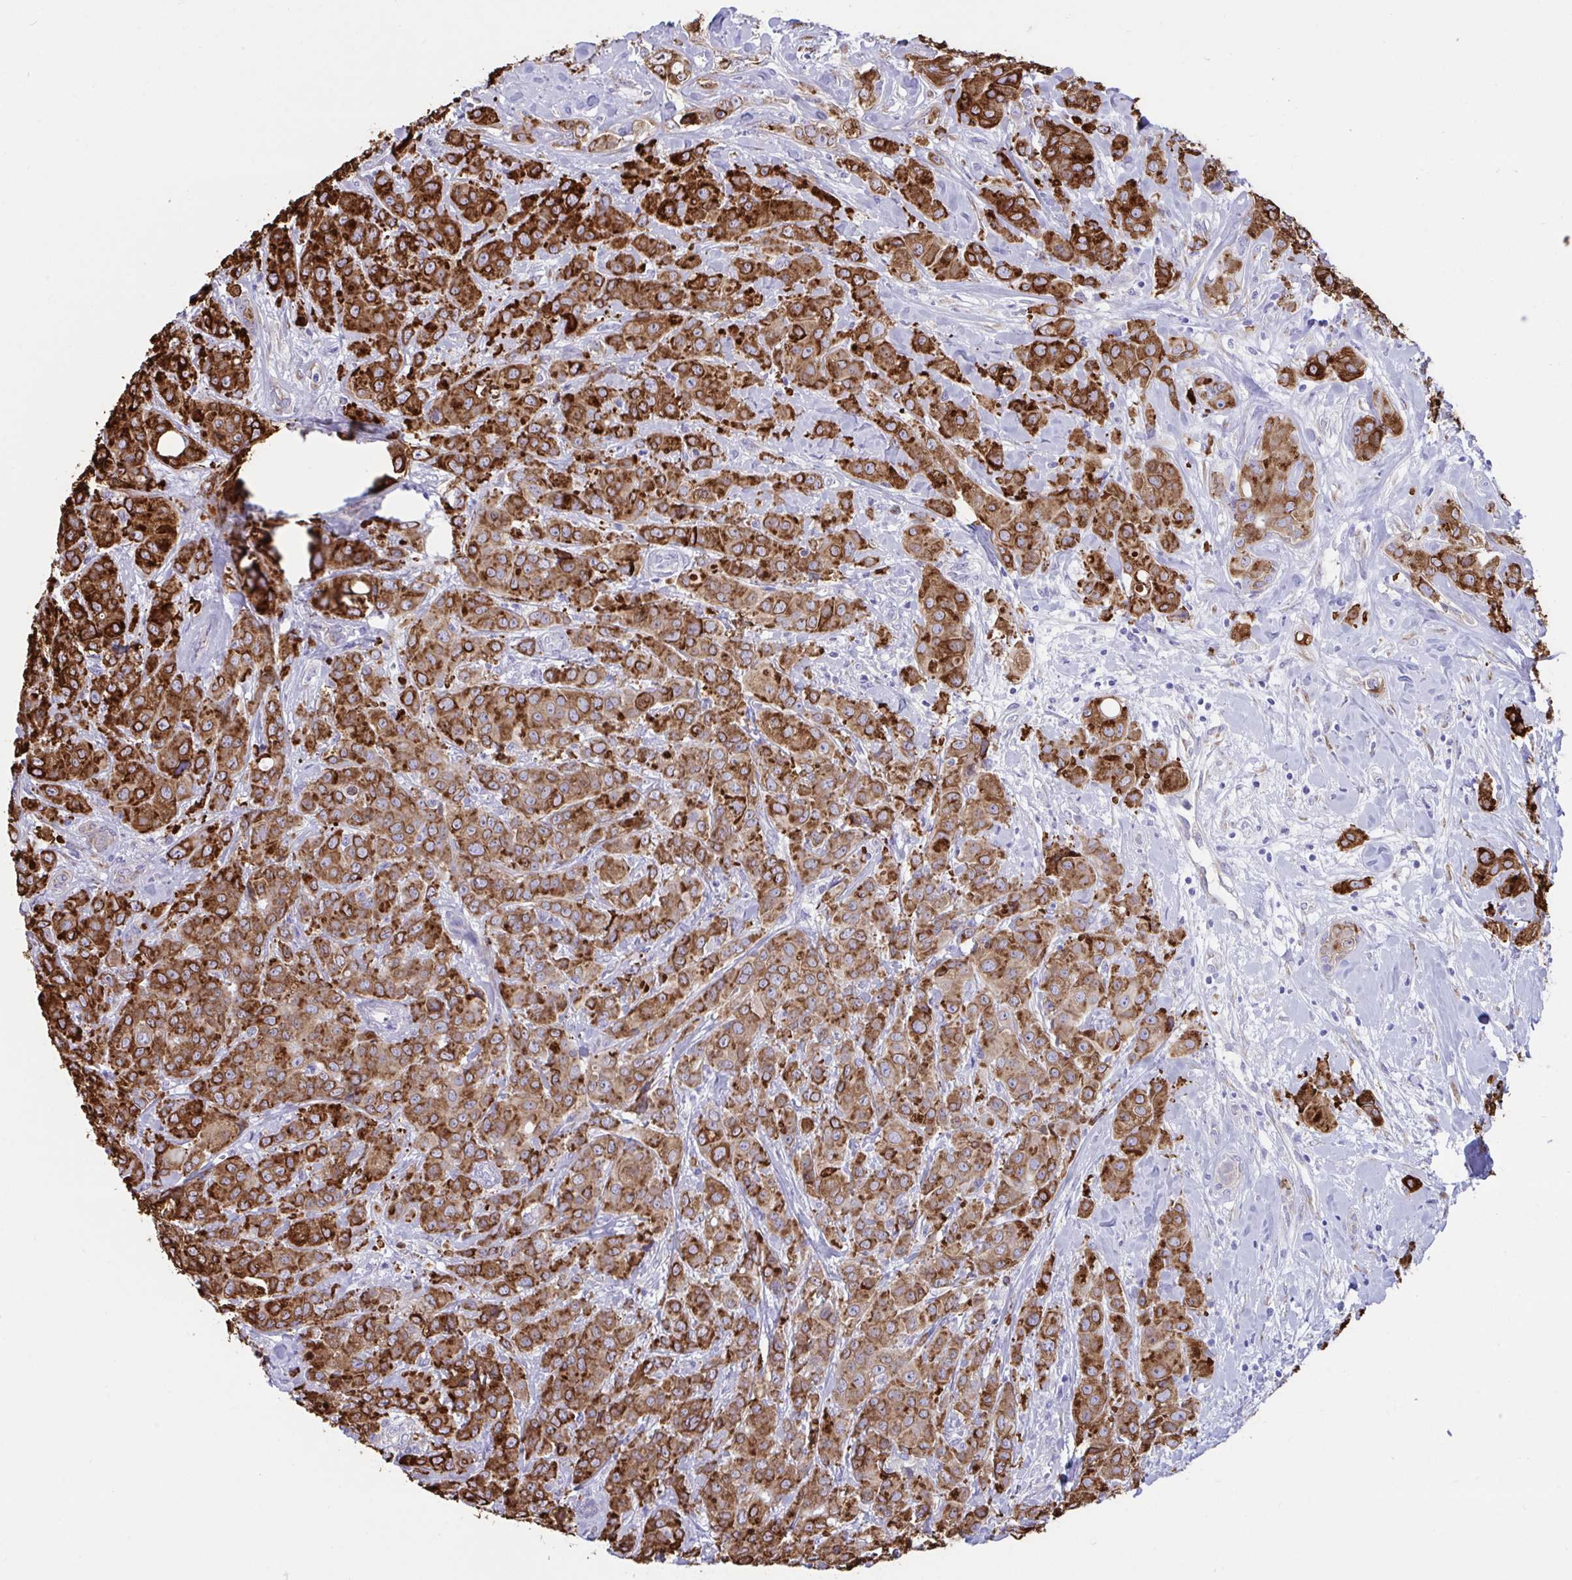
{"staining": {"intensity": "strong", "quantity": ">75%", "location": "cytoplasmic/membranous"}, "tissue": "breast cancer", "cell_type": "Tumor cells", "image_type": "cancer", "snomed": [{"axis": "morphology", "description": "Normal tissue, NOS"}, {"axis": "morphology", "description": "Duct carcinoma"}, {"axis": "topography", "description": "Breast"}], "caption": "This histopathology image shows intraductal carcinoma (breast) stained with immunohistochemistry (IHC) to label a protein in brown. The cytoplasmic/membranous of tumor cells show strong positivity for the protein. Nuclei are counter-stained blue.", "gene": "ASPH", "patient": {"sex": "female", "age": 43}}